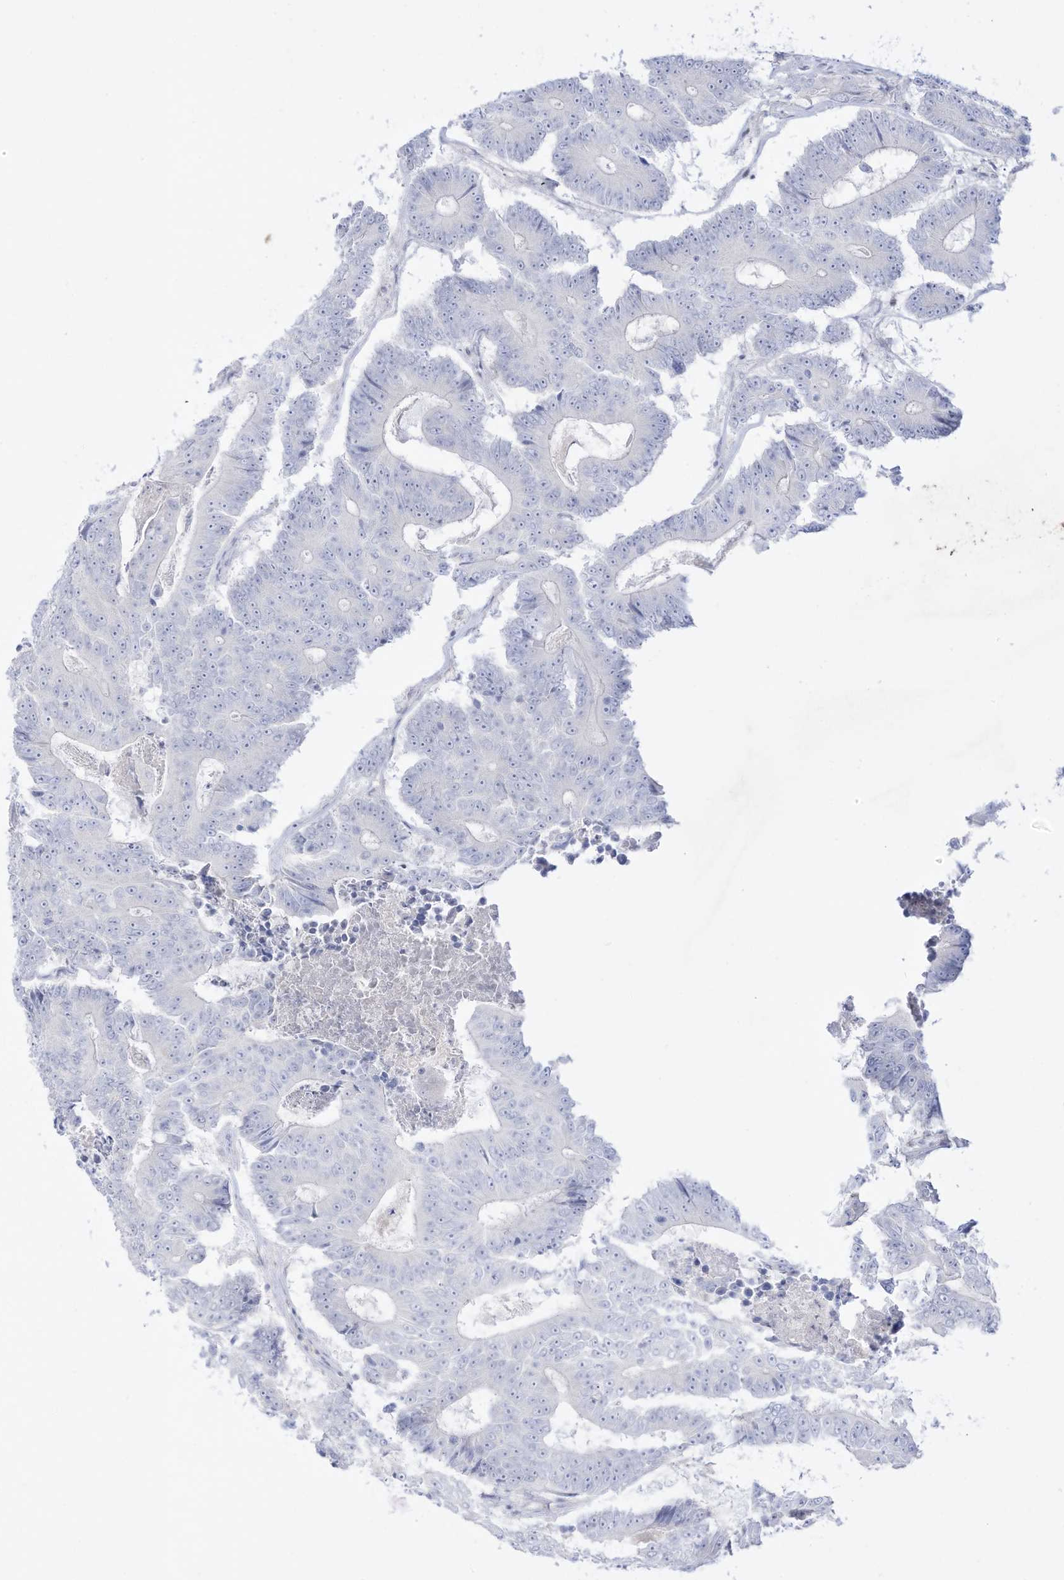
{"staining": {"intensity": "negative", "quantity": "none", "location": "none"}, "tissue": "colorectal cancer", "cell_type": "Tumor cells", "image_type": "cancer", "snomed": [{"axis": "morphology", "description": "Adenocarcinoma, NOS"}, {"axis": "topography", "description": "Colon"}], "caption": "The image reveals no significant staining in tumor cells of adenocarcinoma (colorectal).", "gene": "DMKN", "patient": {"sex": "male", "age": 83}}